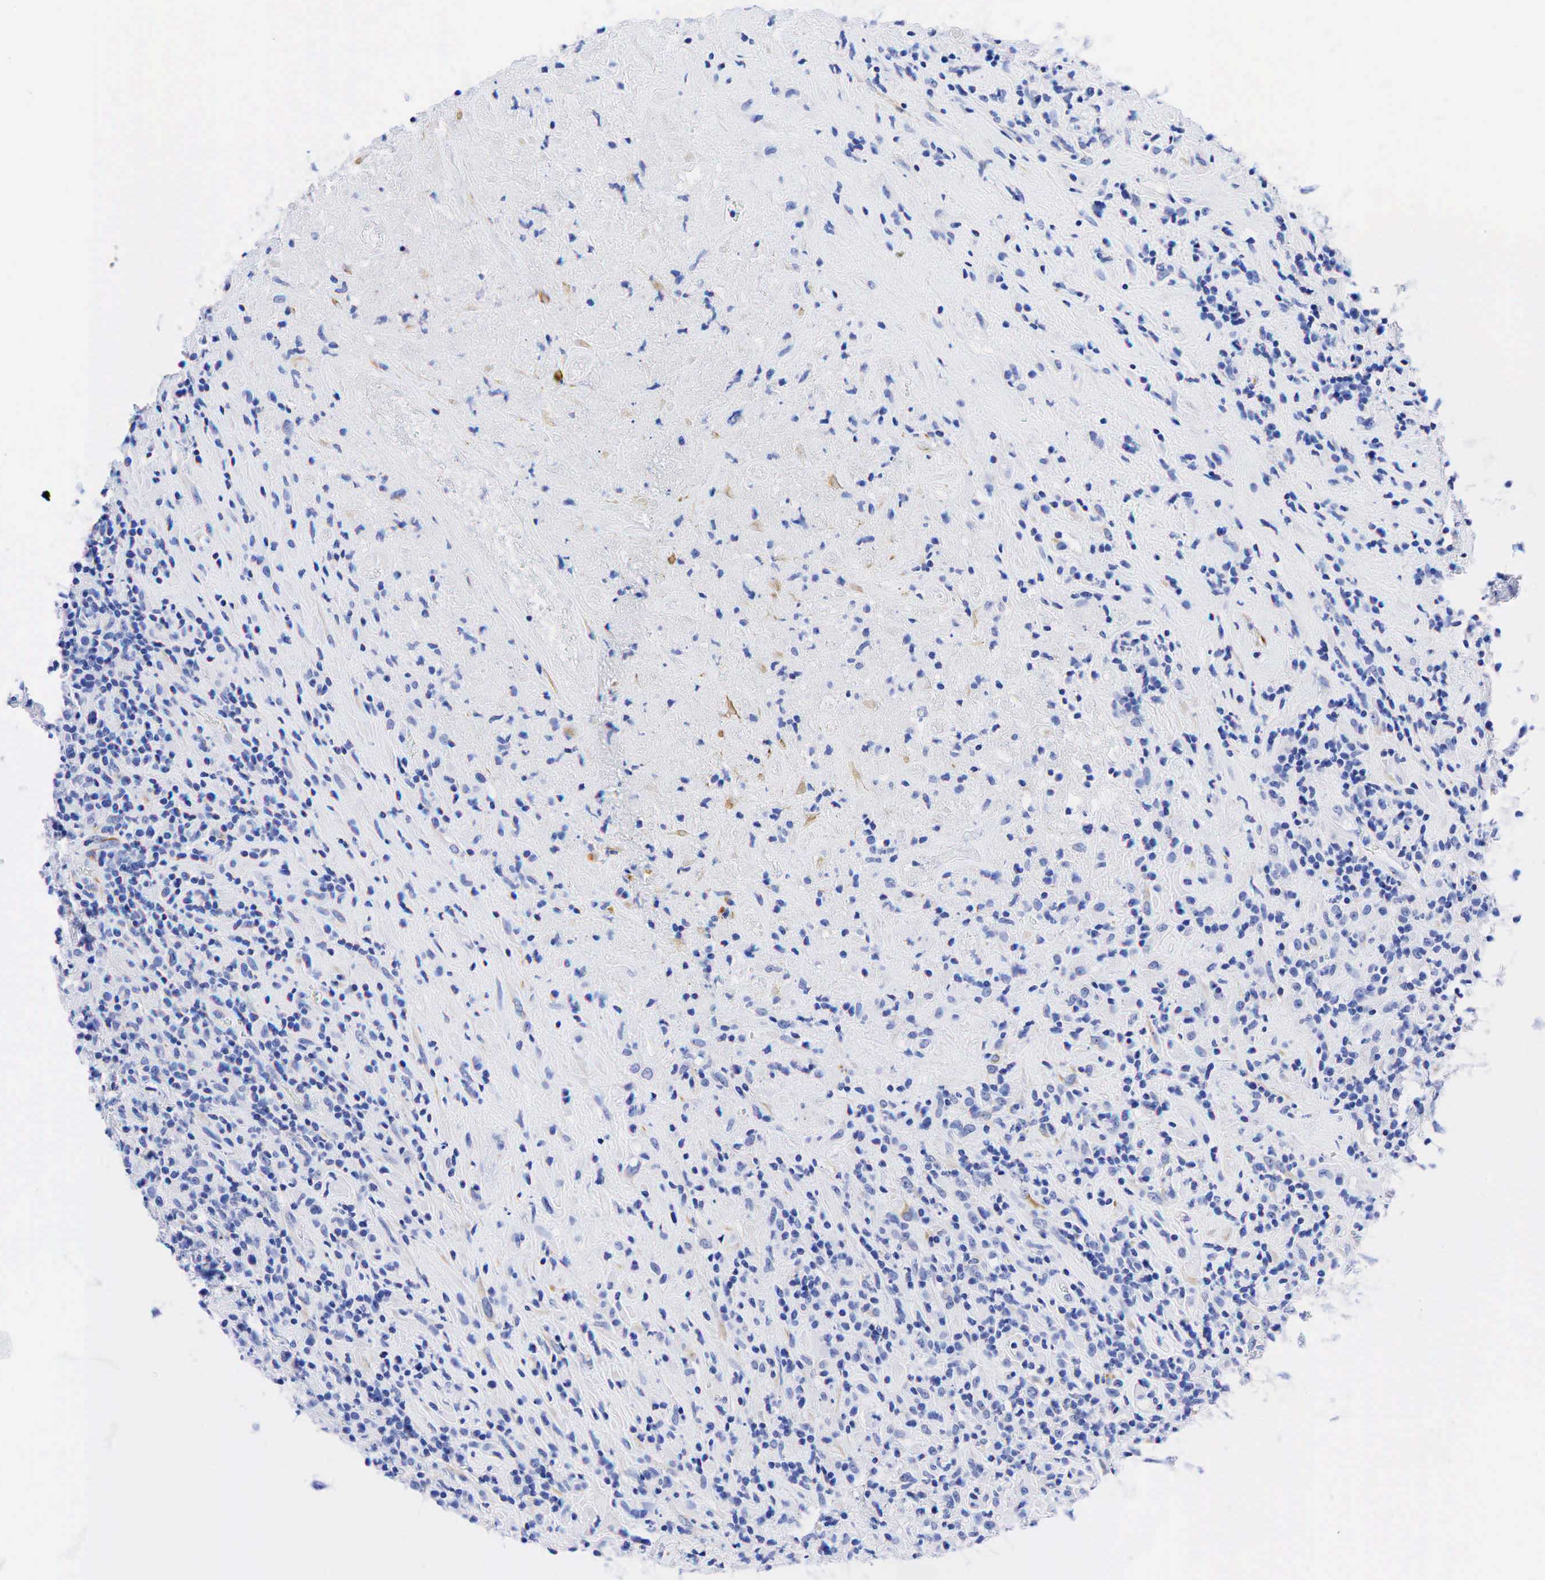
{"staining": {"intensity": "negative", "quantity": "none", "location": "none"}, "tissue": "lymphoma", "cell_type": "Tumor cells", "image_type": "cancer", "snomed": [{"axis": "morphology", "description": "Hodgkin's disease, NOS"}, {"axis": "topography", "description": "Lymph node"}], "caption": "Immunohistochemistry (IHC) histopathology image of human lymphoma stained for a protein (brown), which displays no staining in tumor cells.", "gene": "KRT18", "patient": {"sex": "male", "age": 46}}